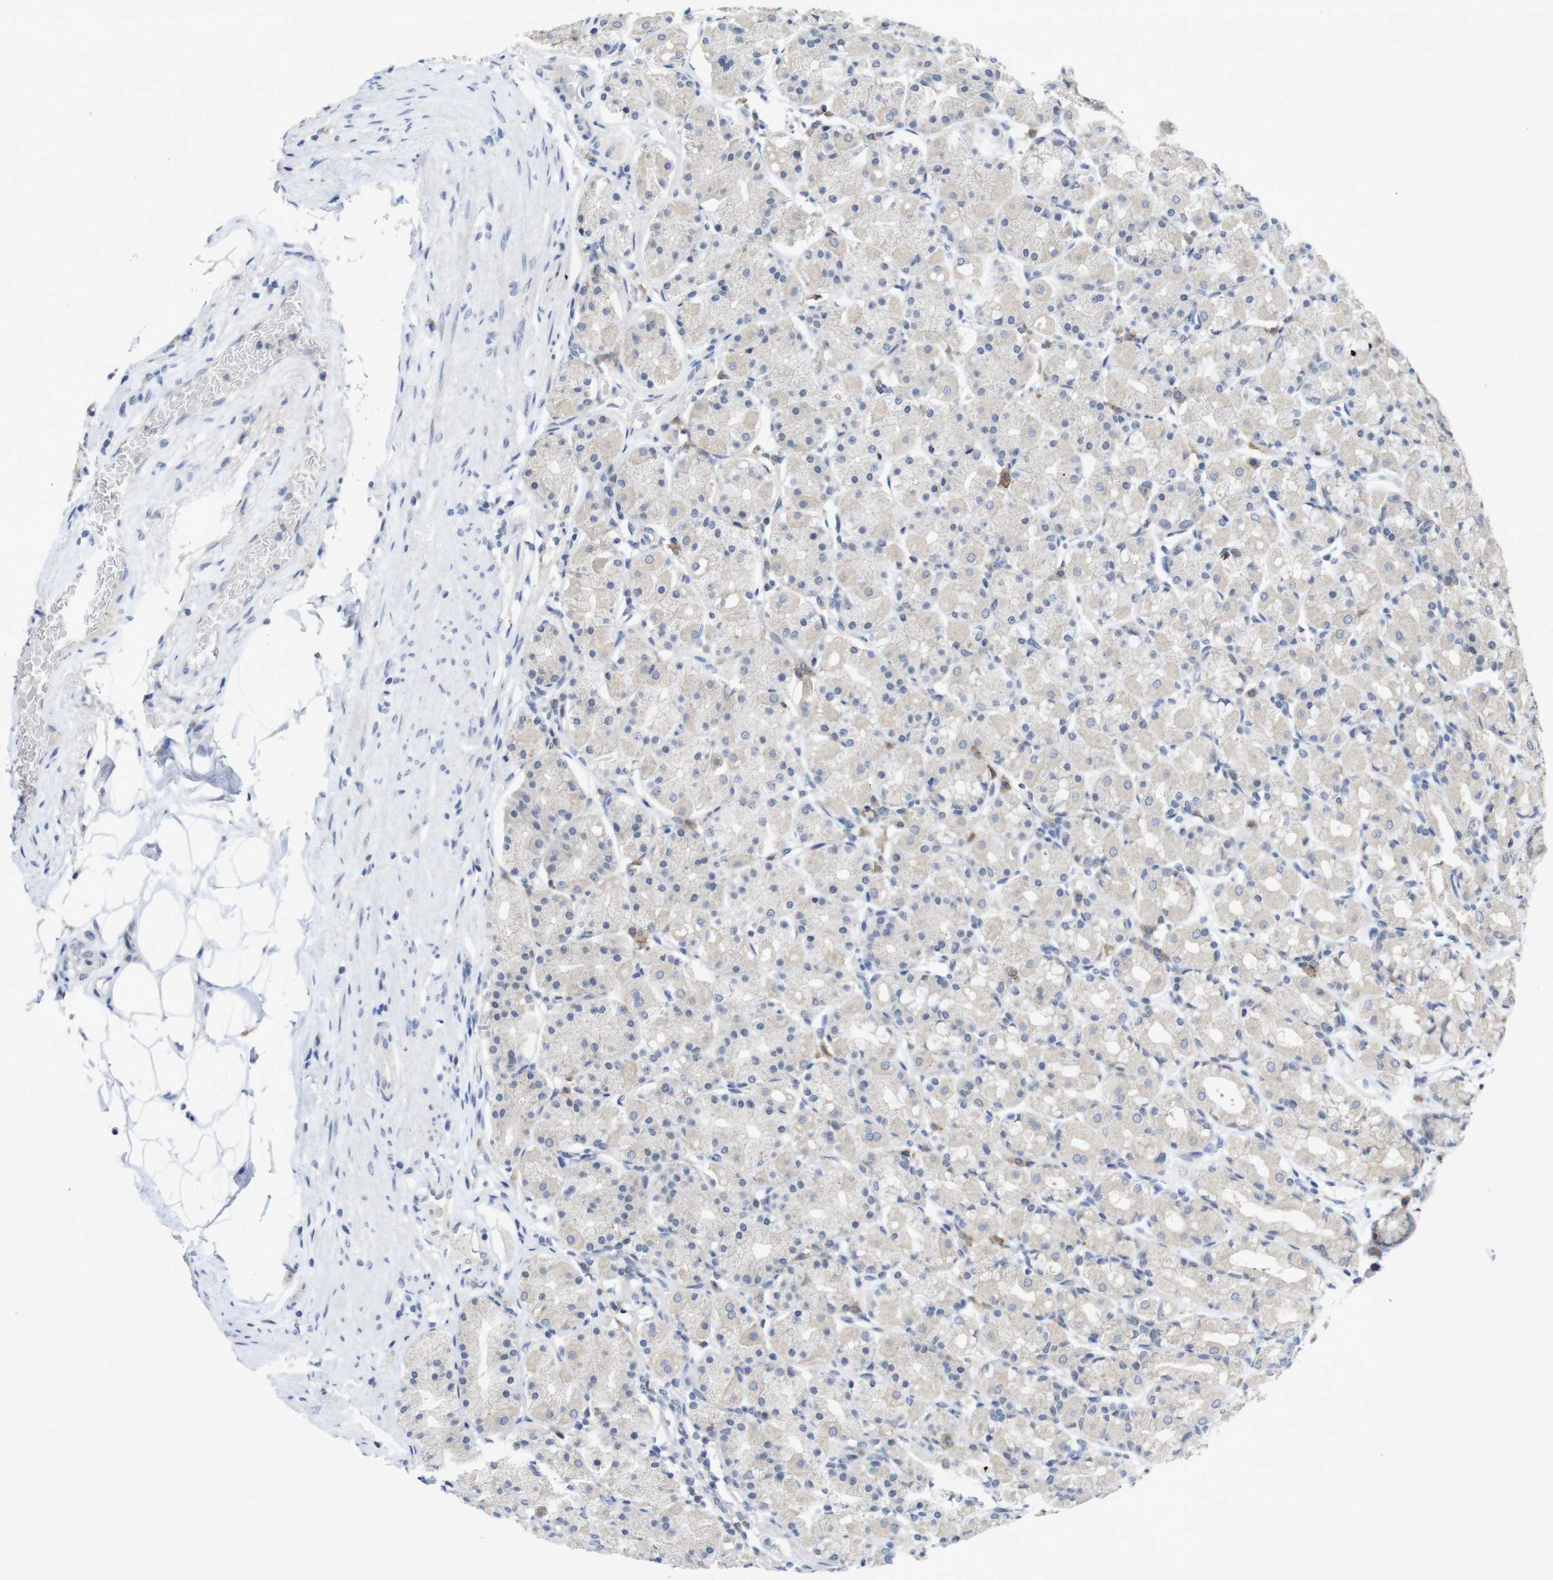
{"staining": {"intensity": "weak", "quantity": "<25%", "location": "cytoplasmic/membranous"}, "tissue": "stomach", "cell_type": "Glandular cells", "image_type": "normal", "snomed": [{"axis": "morphology", "description": "Normal tissue, NOS"}, {"axis": "topography", "description": "Stomach, upper"}], "caption": "This is an IHC photomicrograph of benign stomach. There is no positivity in glandular cells.", "gene": "SLAMF7", "patient": {"sex": "male", "age": 68}}